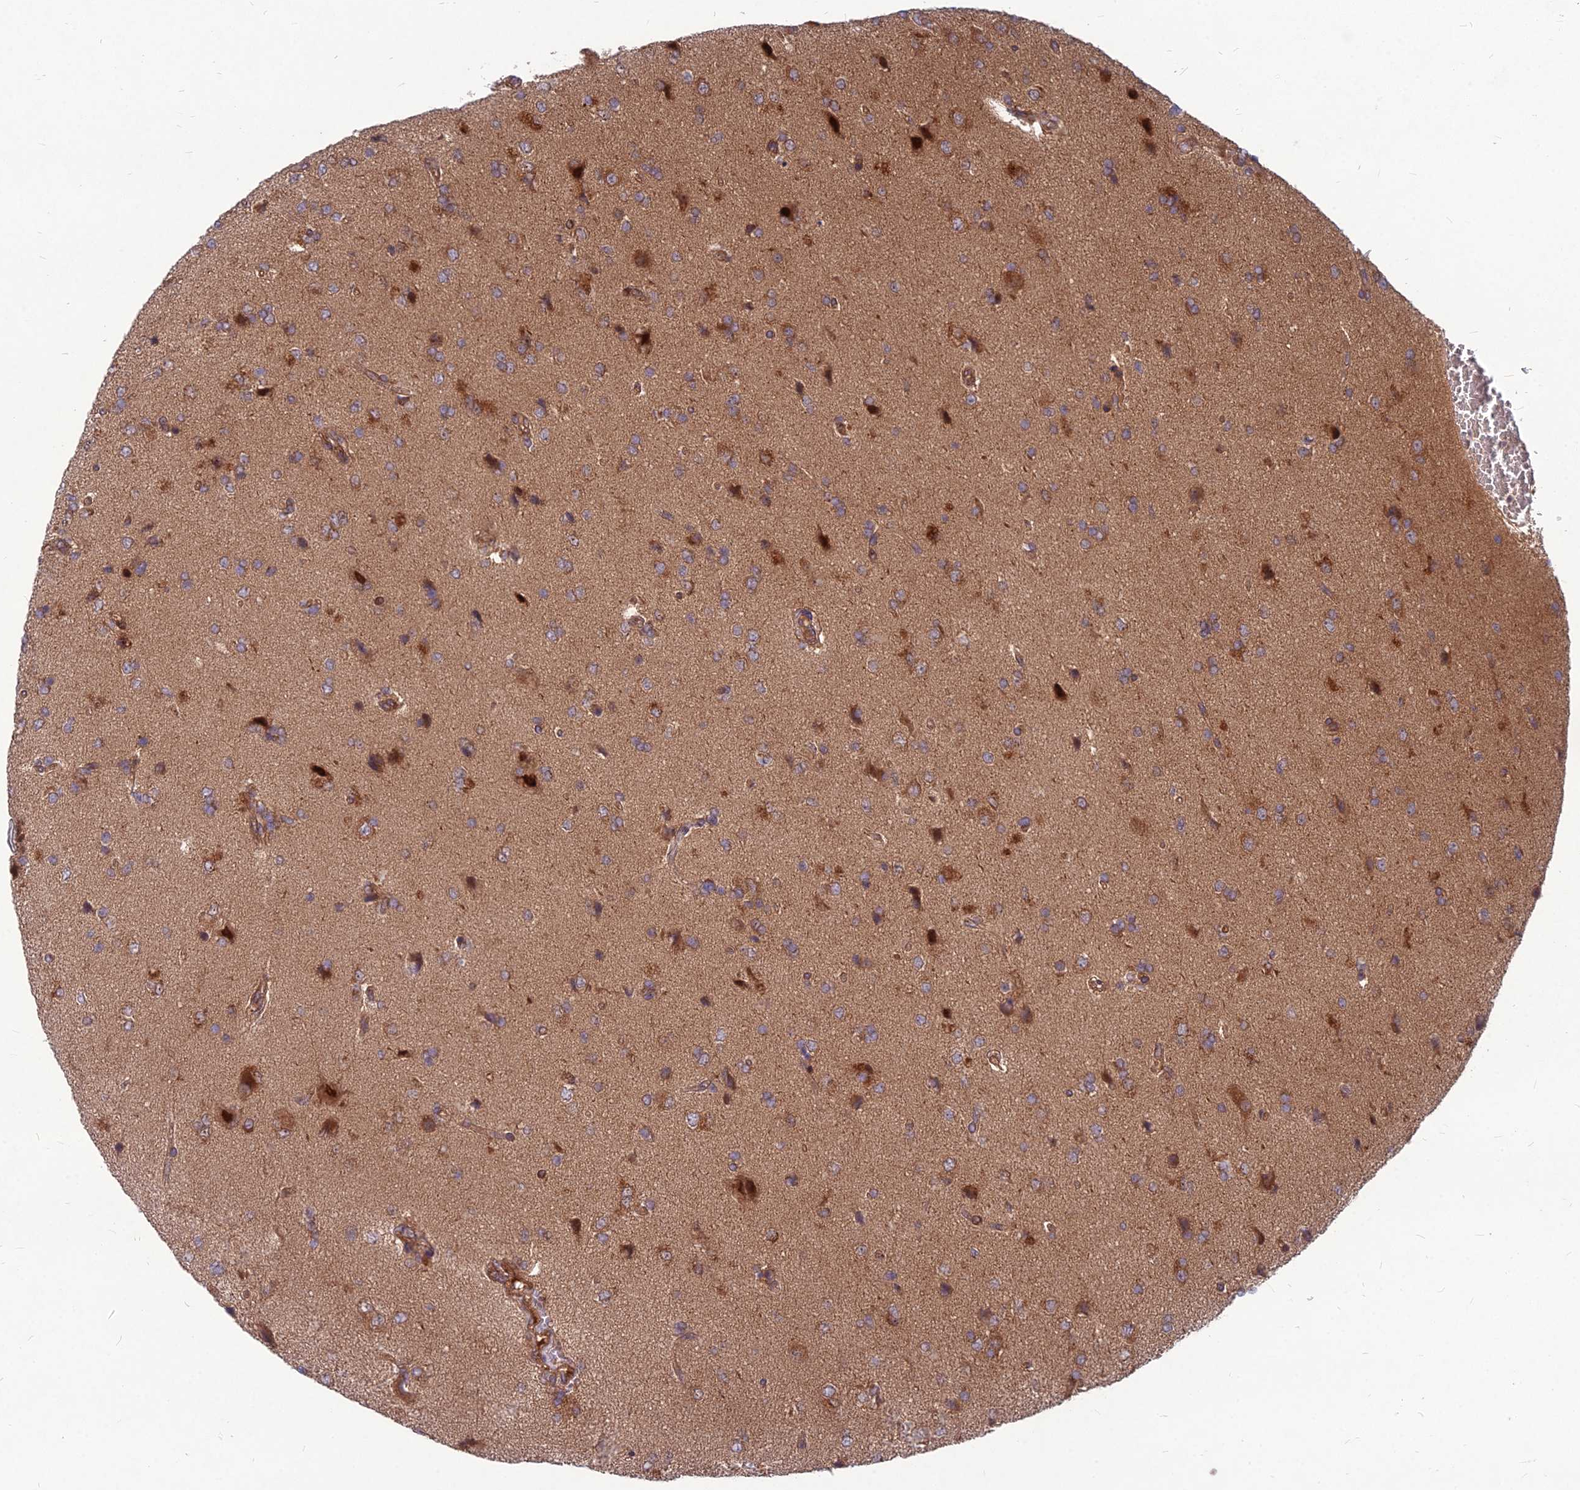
{"staining": {"intensity": "weak", "quantity": "25%-75%", "location": "cytoplasmic/membranous"}, "tissue": "glioma", "cell_type": "Tumor cells", "image_type": "cancer", "snomed": [{"axis": "morphology", "description": "Glioma, malignant, High grade"}, {"axis": "topography", "description": "Brain"}], "caption": "A micrograph of human high-grade glioma (malignant) stained for a protein shows weak cytoplasmic/membranous brown staining in tumor cells.", "gene": "MFSD8", "patient": {"sex": "male", "age": 56}}